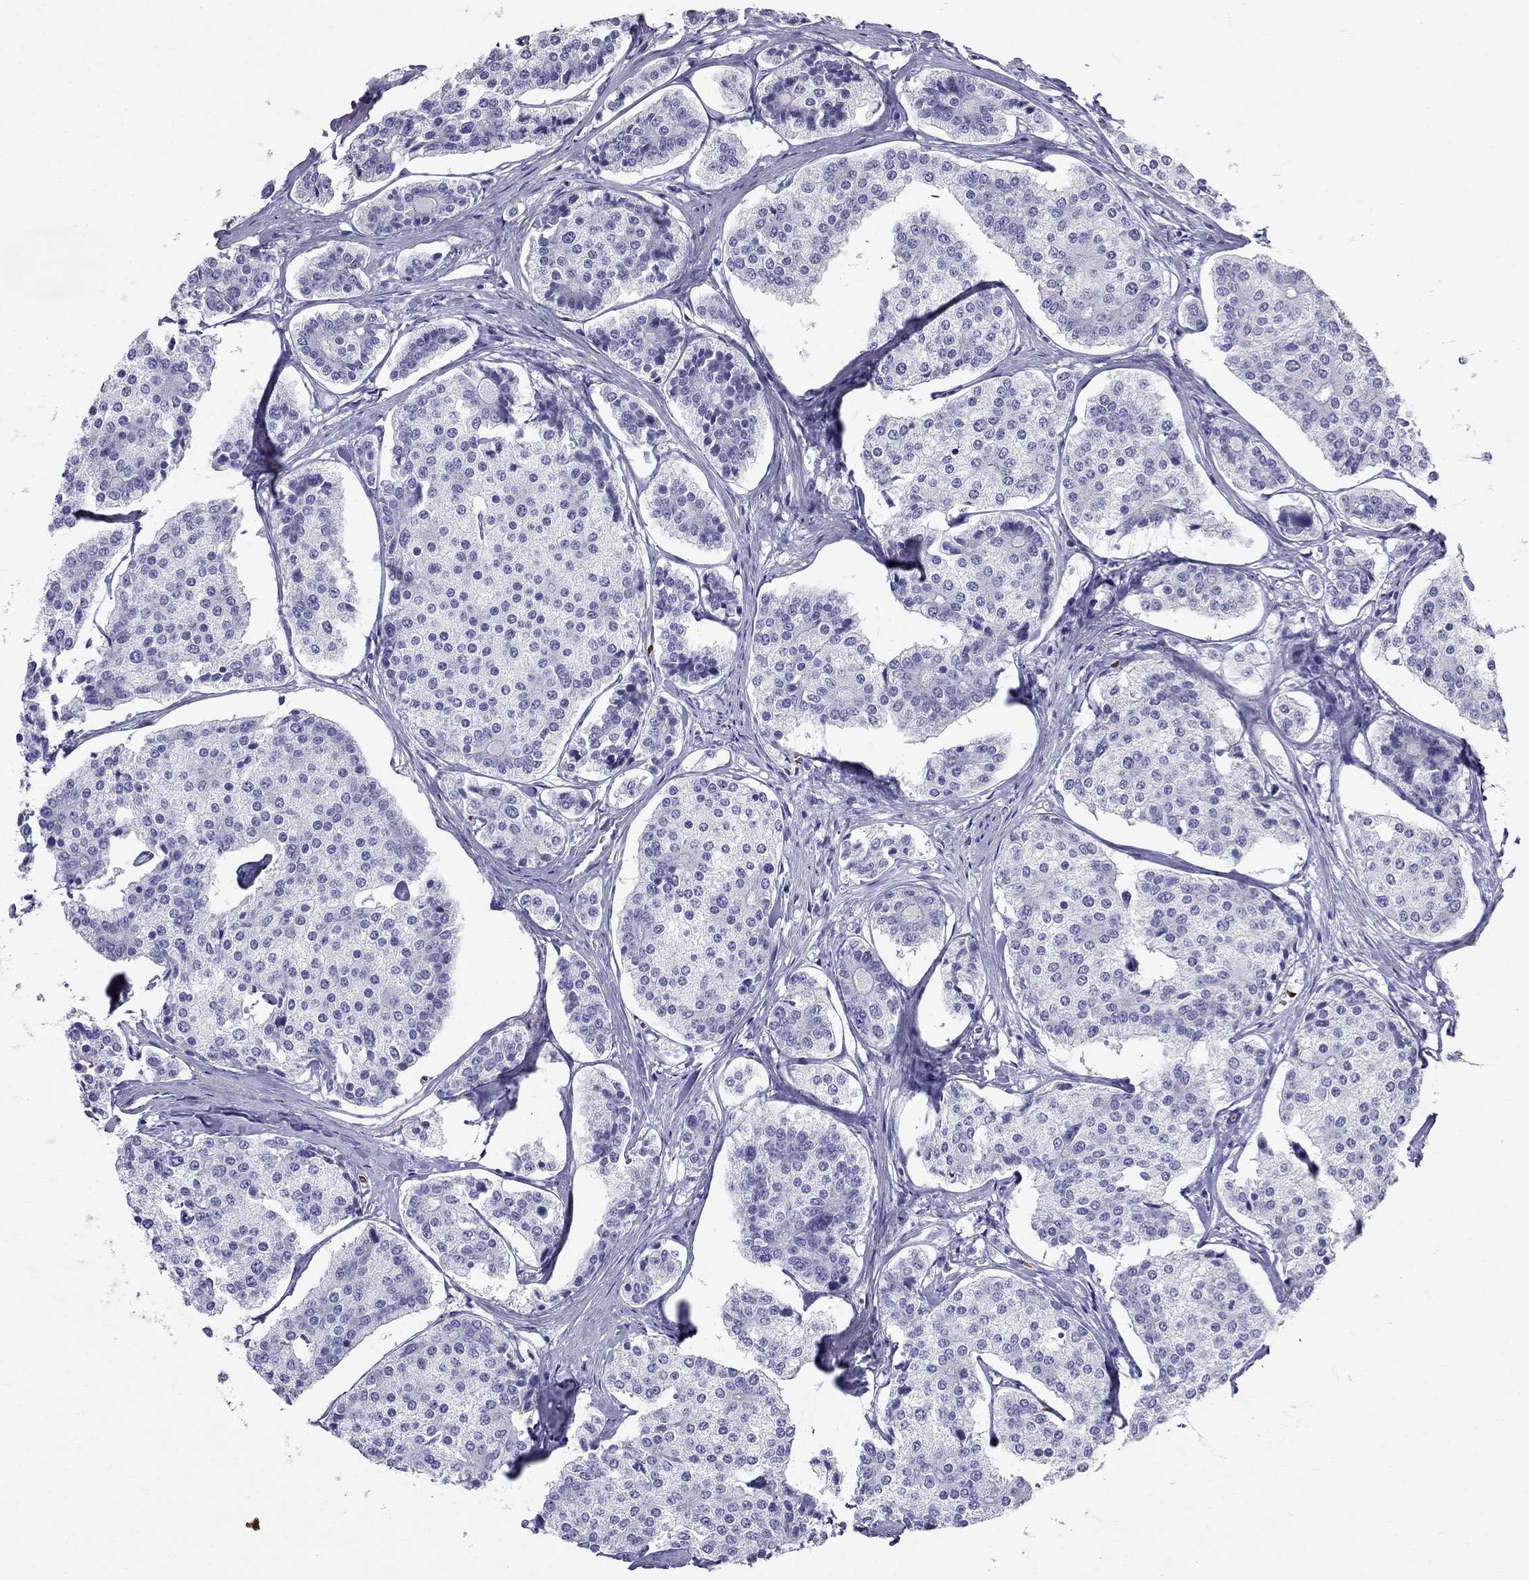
{"staining": {"intensity": "negative", "quantity": "none", "location": "none"}, "tissue": "carcinoid", "cell_type": "Tumor cells", "image_type": "cancer", "snomed": [{"axis": "morphology", "description": "Carcinoid, malignant, NOS"}, {"axis": "topography", "description": "Small intestine"}], "caption": "Immunohistochemistry of human carcinoid (malignant) exhibits no expression in tumor cells.", "gene": "DNAAF6", "patient": {"sex": "female", "age": 65}}